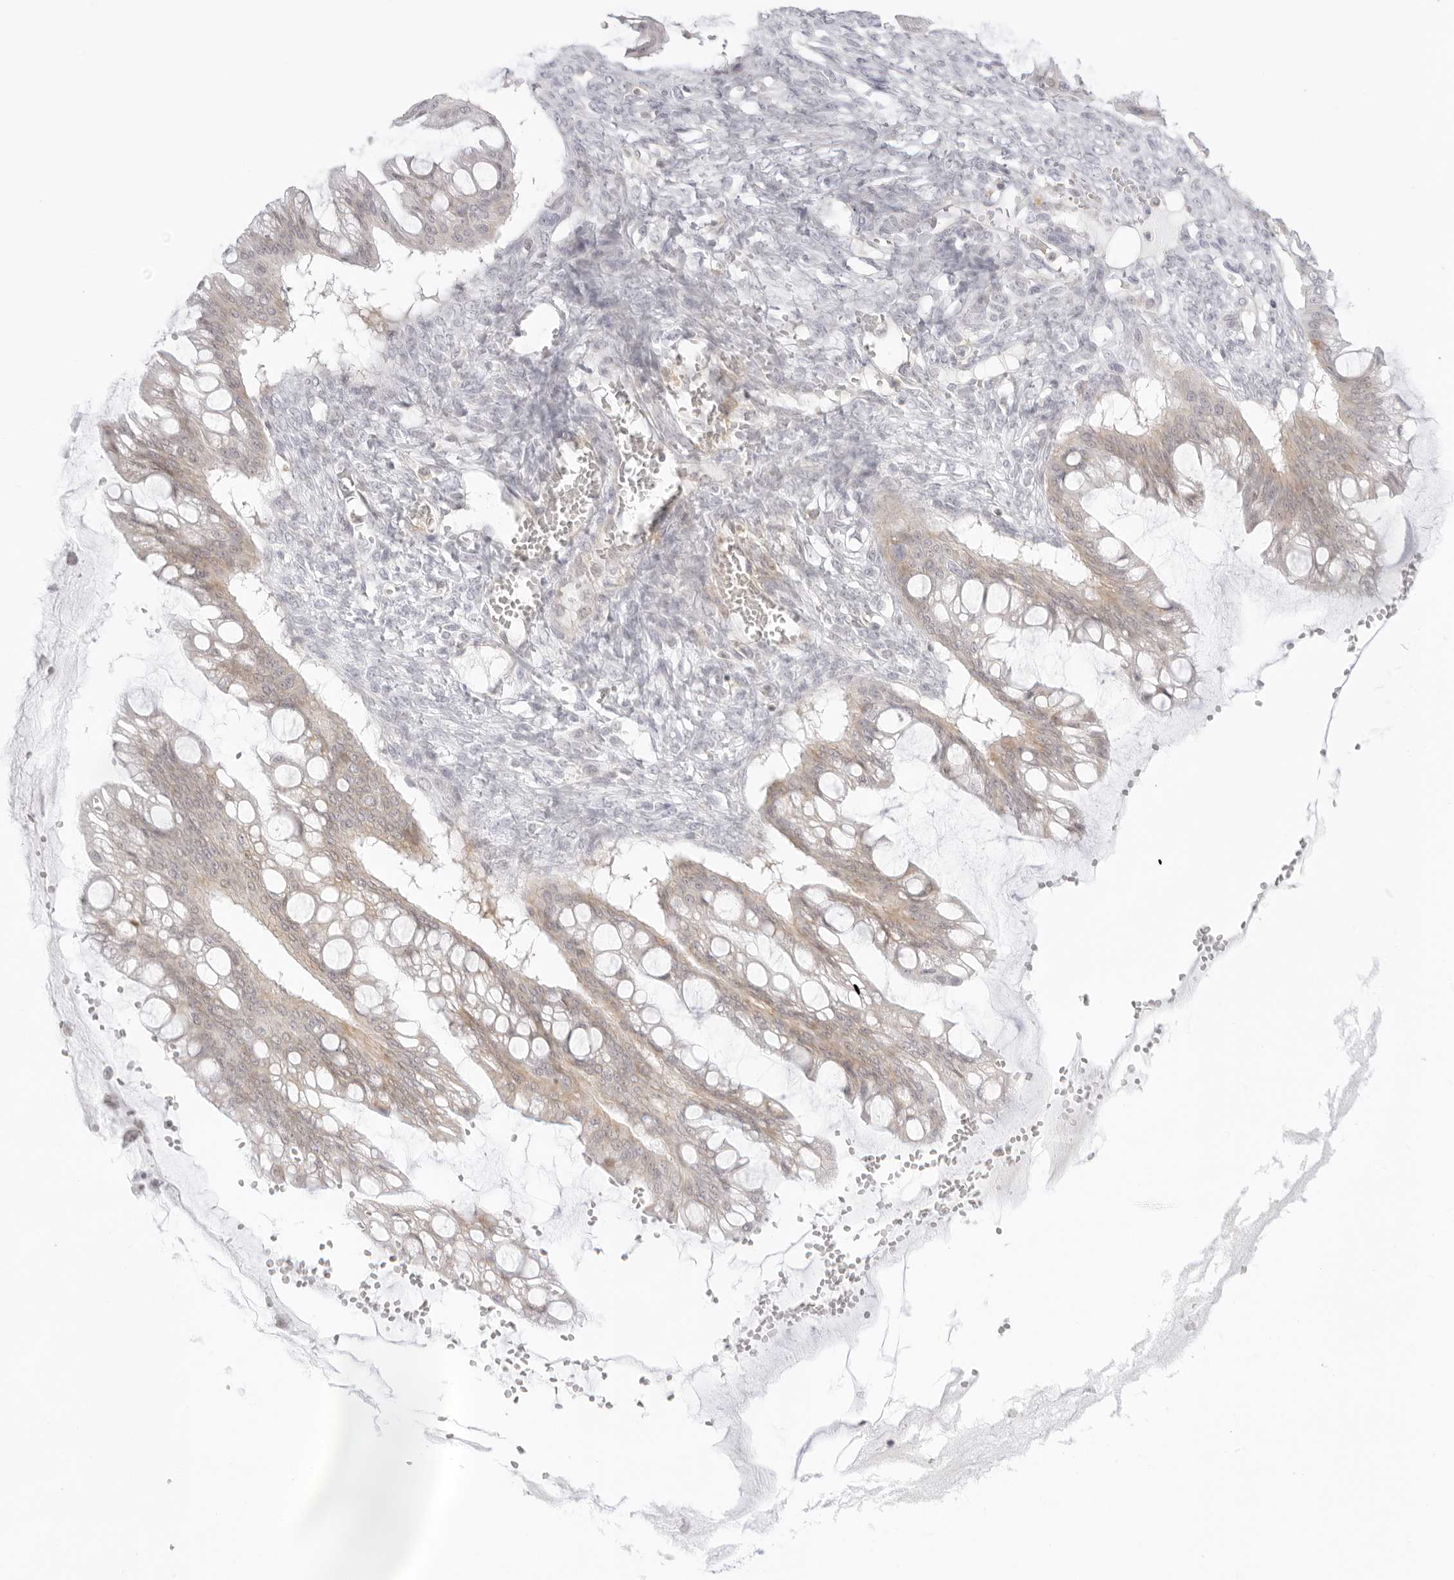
{"staining": {"intensity": "weak", "quantity": "25%-75%", "location": "cytoplasmic/membranous"}, "tissue": "ovarian cancer", "cell_type": "Tumor cells", "image_type": "cancer", "snomed": [{"axis": "morphology", "description": "Cystadenocarcinoma, mucinous, NOS"}, {"axis": "topography", "description": "Ovary"}], "caption": "Immunohistochemistry photomicrograph of neoplastic tissue: ovarian cancer (mucinous cystadenocarcinoma) stained using IHC reveals low levels of weak protein expression localized specifically in the cytoplasmic/membranous of tumor cells, appearing as a cytoplasmic/membranous brown color.", "gene": "TNFRSF14", "patient": {"sex": "female", "age": 73}}